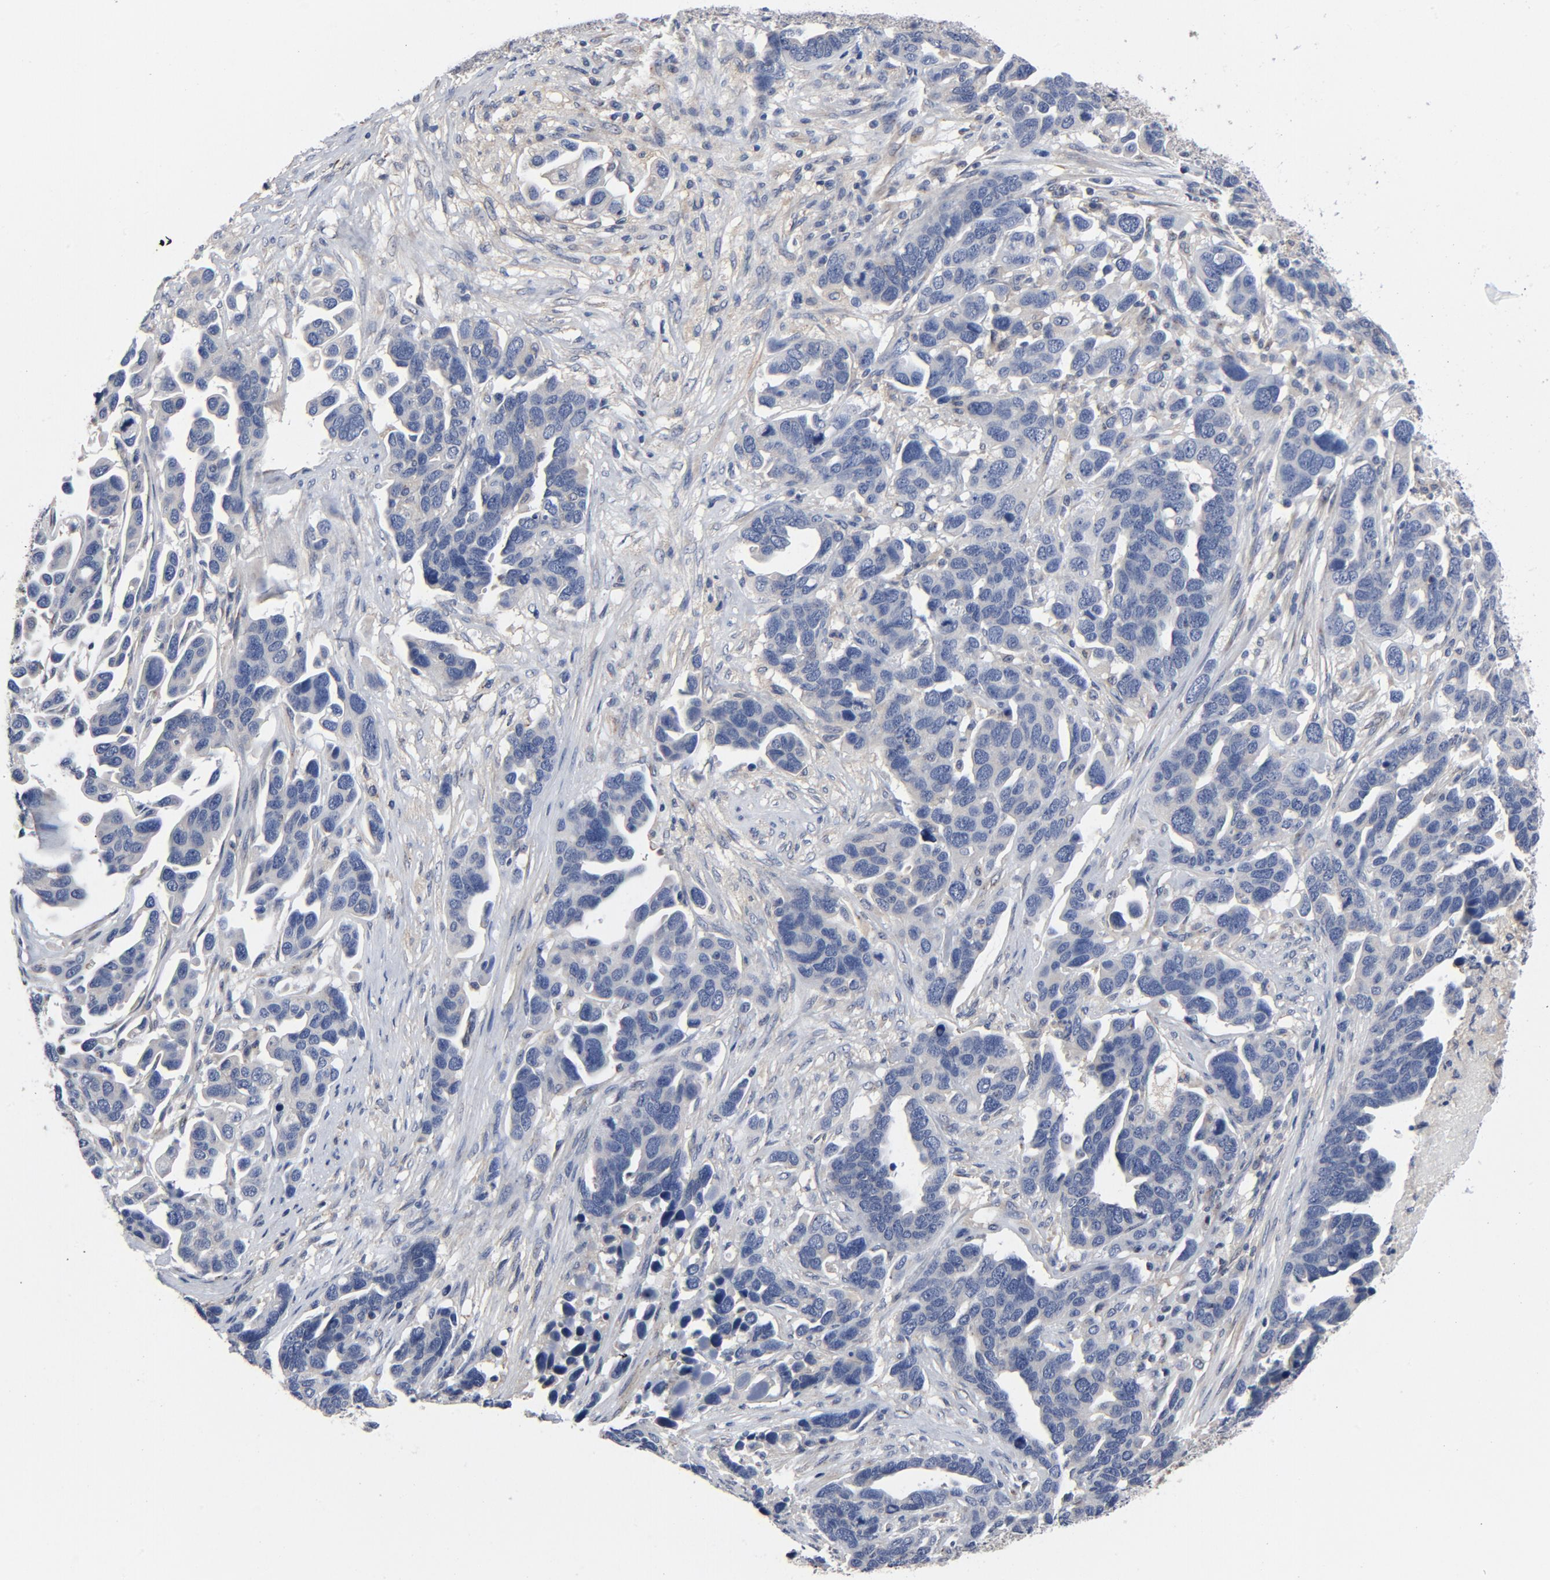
{"staining": {"intensity": "negative", "quantity": "none", "location": "none"}, "tissue": "ovarian cancer", "cell_type": "Tumor cells", "image_type": "cancer", "snomed": [{"axis": "morphology", "description": "Cystadenocarcinoma, serous, NOS"}, {"axis": "topography", "description": "Ovary"}], "caption": "High power microscopy histopathology image of an immunohistochemistry photomicrograph of serous cystadenocarcinoma (ovarian), revealing no significant expression in tumor cells. (Brightfield microscopy of DAB (3,3'-diaminobenzidine) IHC at high magnification).", "gene": "DYNLT3", "patient": {"sex": "female", "age": 54}}